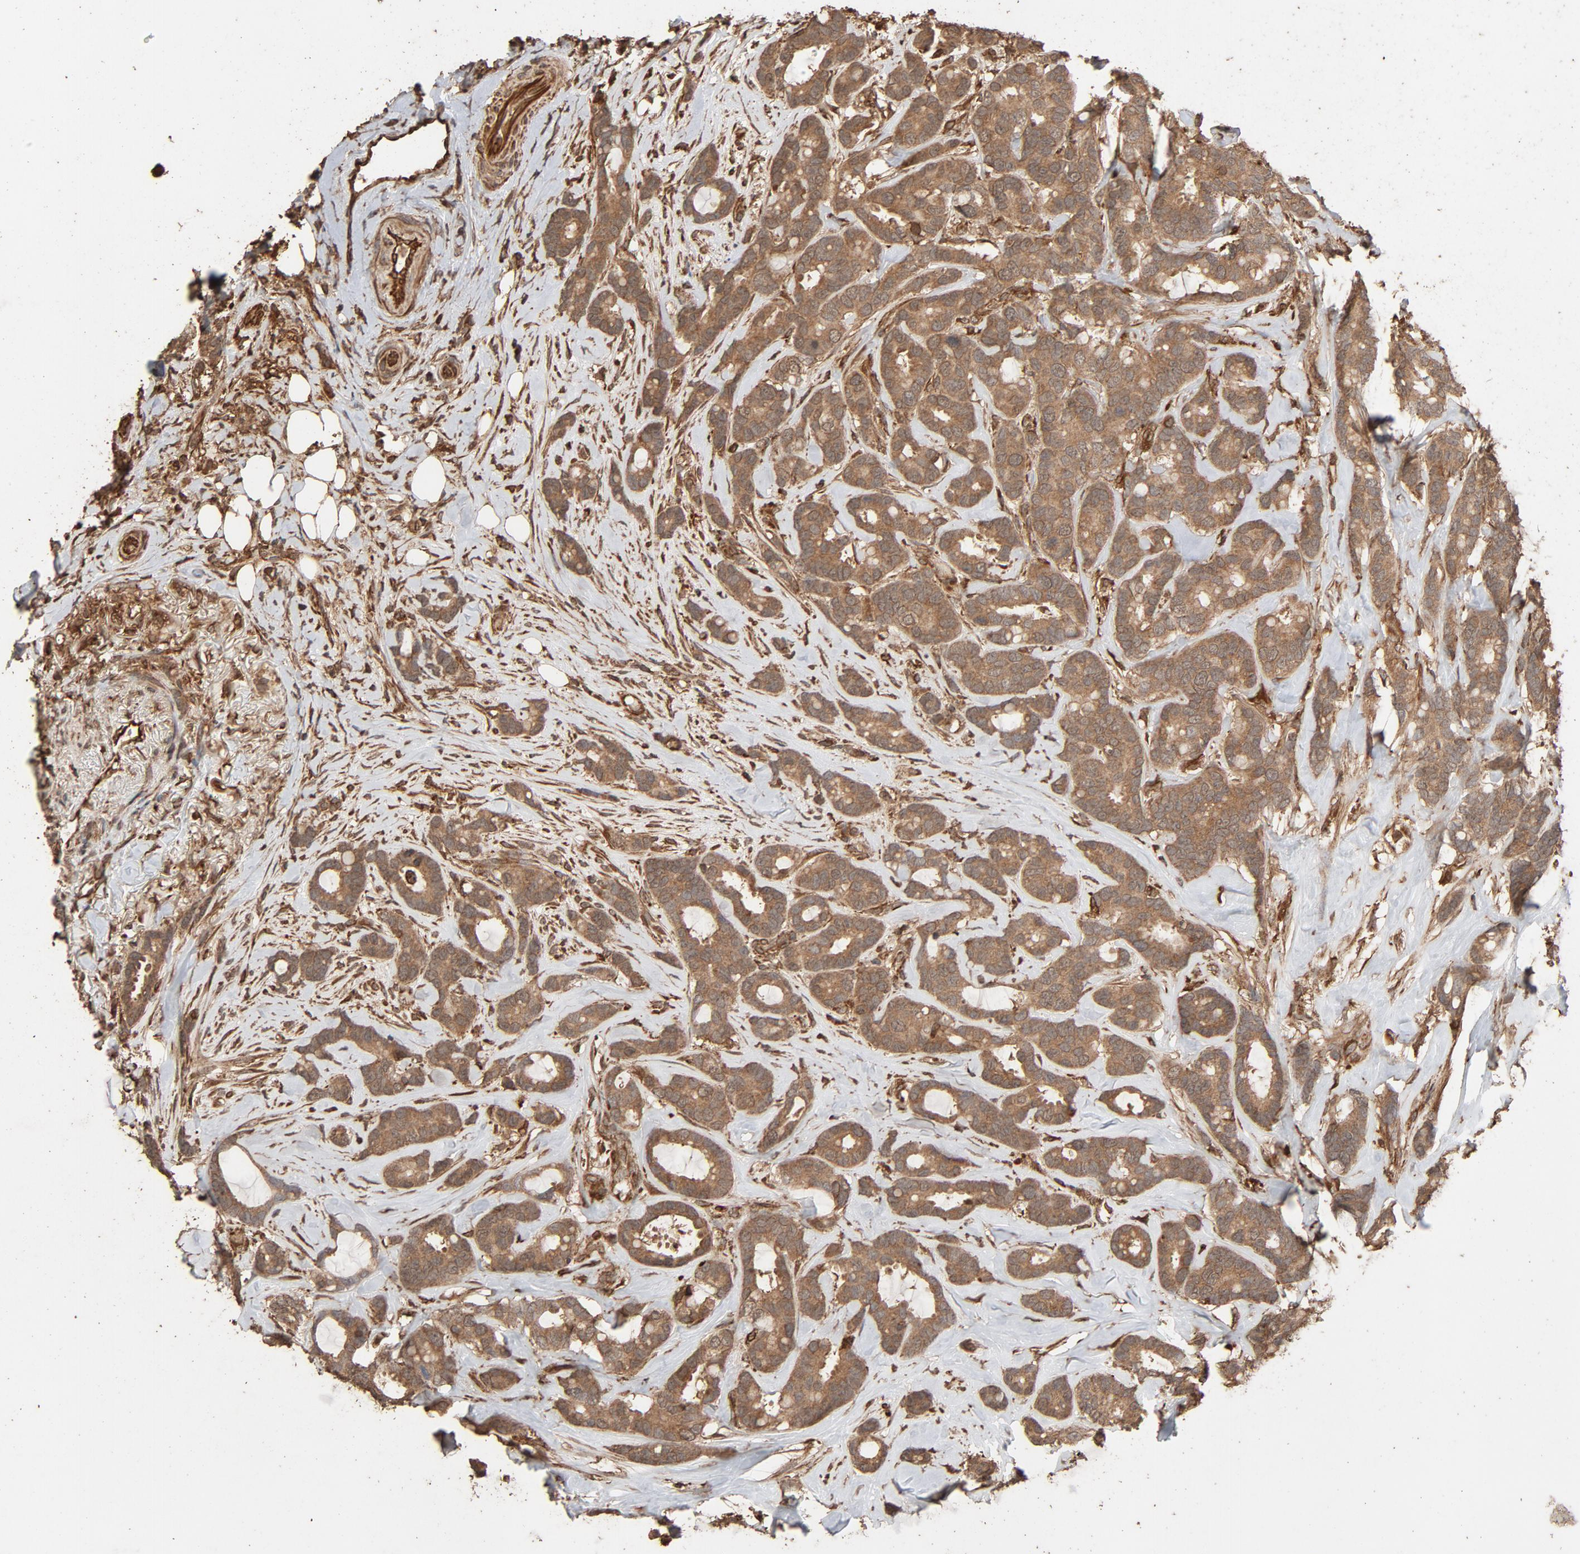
{"staining": {"intensity": "moderate", "quantity": ">75%", "location": "cytoplasmic/membranous"}, "tissue": "breast cancer", "cell_type": "Tumor cells", "image_type": "cancer", "snomed": [{"axis": "morphology", "description": "Duct carcinoma"}, {"axis": "topography", "description": "Breast"}], "caption": "Tumor cells exhibit medium levels of moderate cytoplasmic/membranous positivity in approximately >75% of cells in intraductal carcinoma (breast).", "gene": "RPS6KA6", "patient": {"sex": "female", "age": 87}}